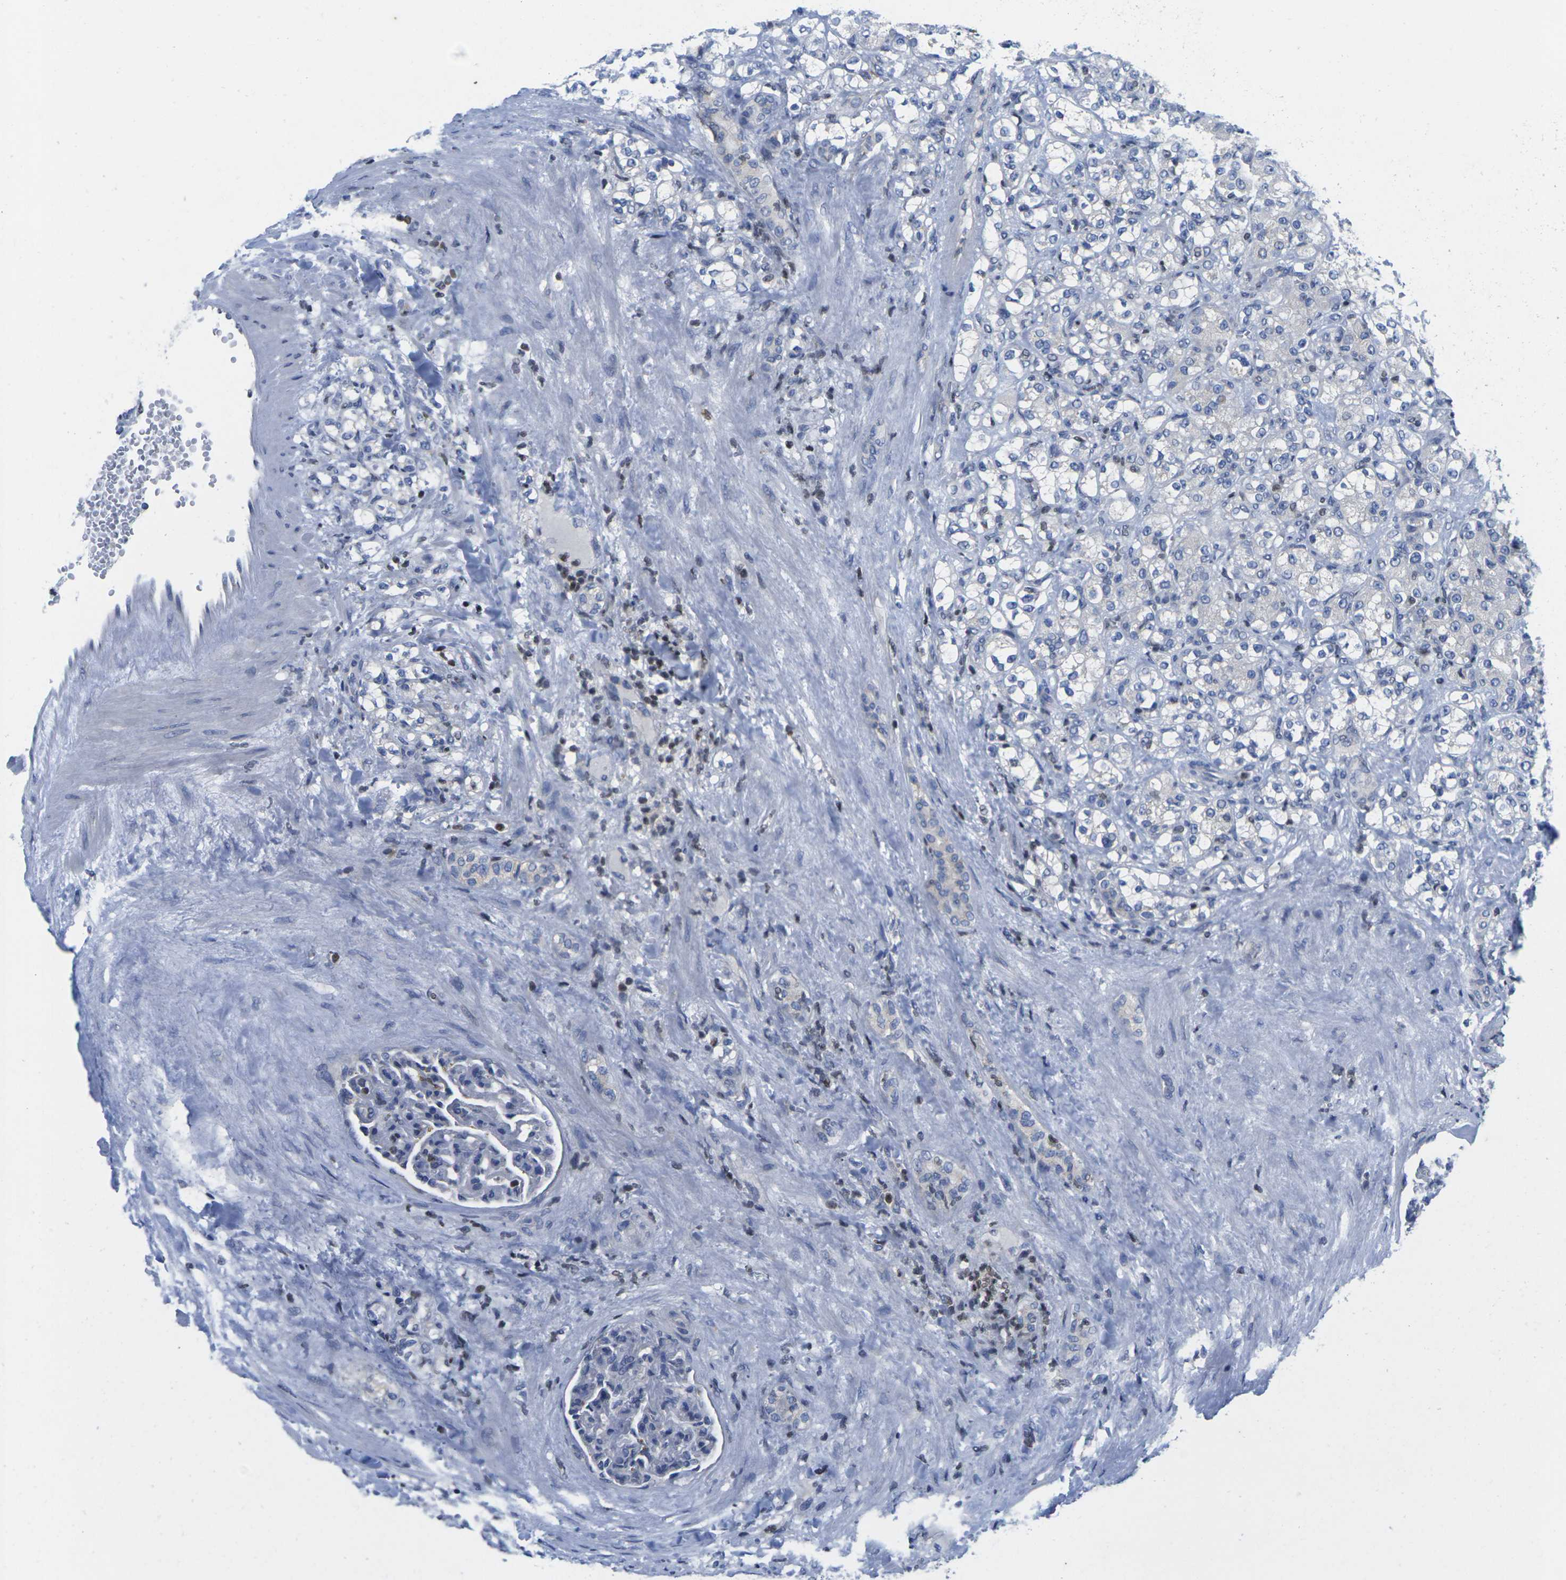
{"staining": {"intensity": "negative", "quantity": "none", "location": "none"}, "tissue": "renal cancer", "cell_type": "Tumor cells", "image_type": "cancer", "snomed": [{"axis": "morphology", "description": "Adenocarcinoma, NOS"}, {"axis": "topography", "description": "Kidney"}], "caption": "High power microscopy image of an immunohistochemistry (IHC) photomicrograph of renal cancer (adenocarcinoma), revealing no significant staining in tumor cells.", "gene": "IKZF1", "patient": {"sex": "male", "age": 61}}